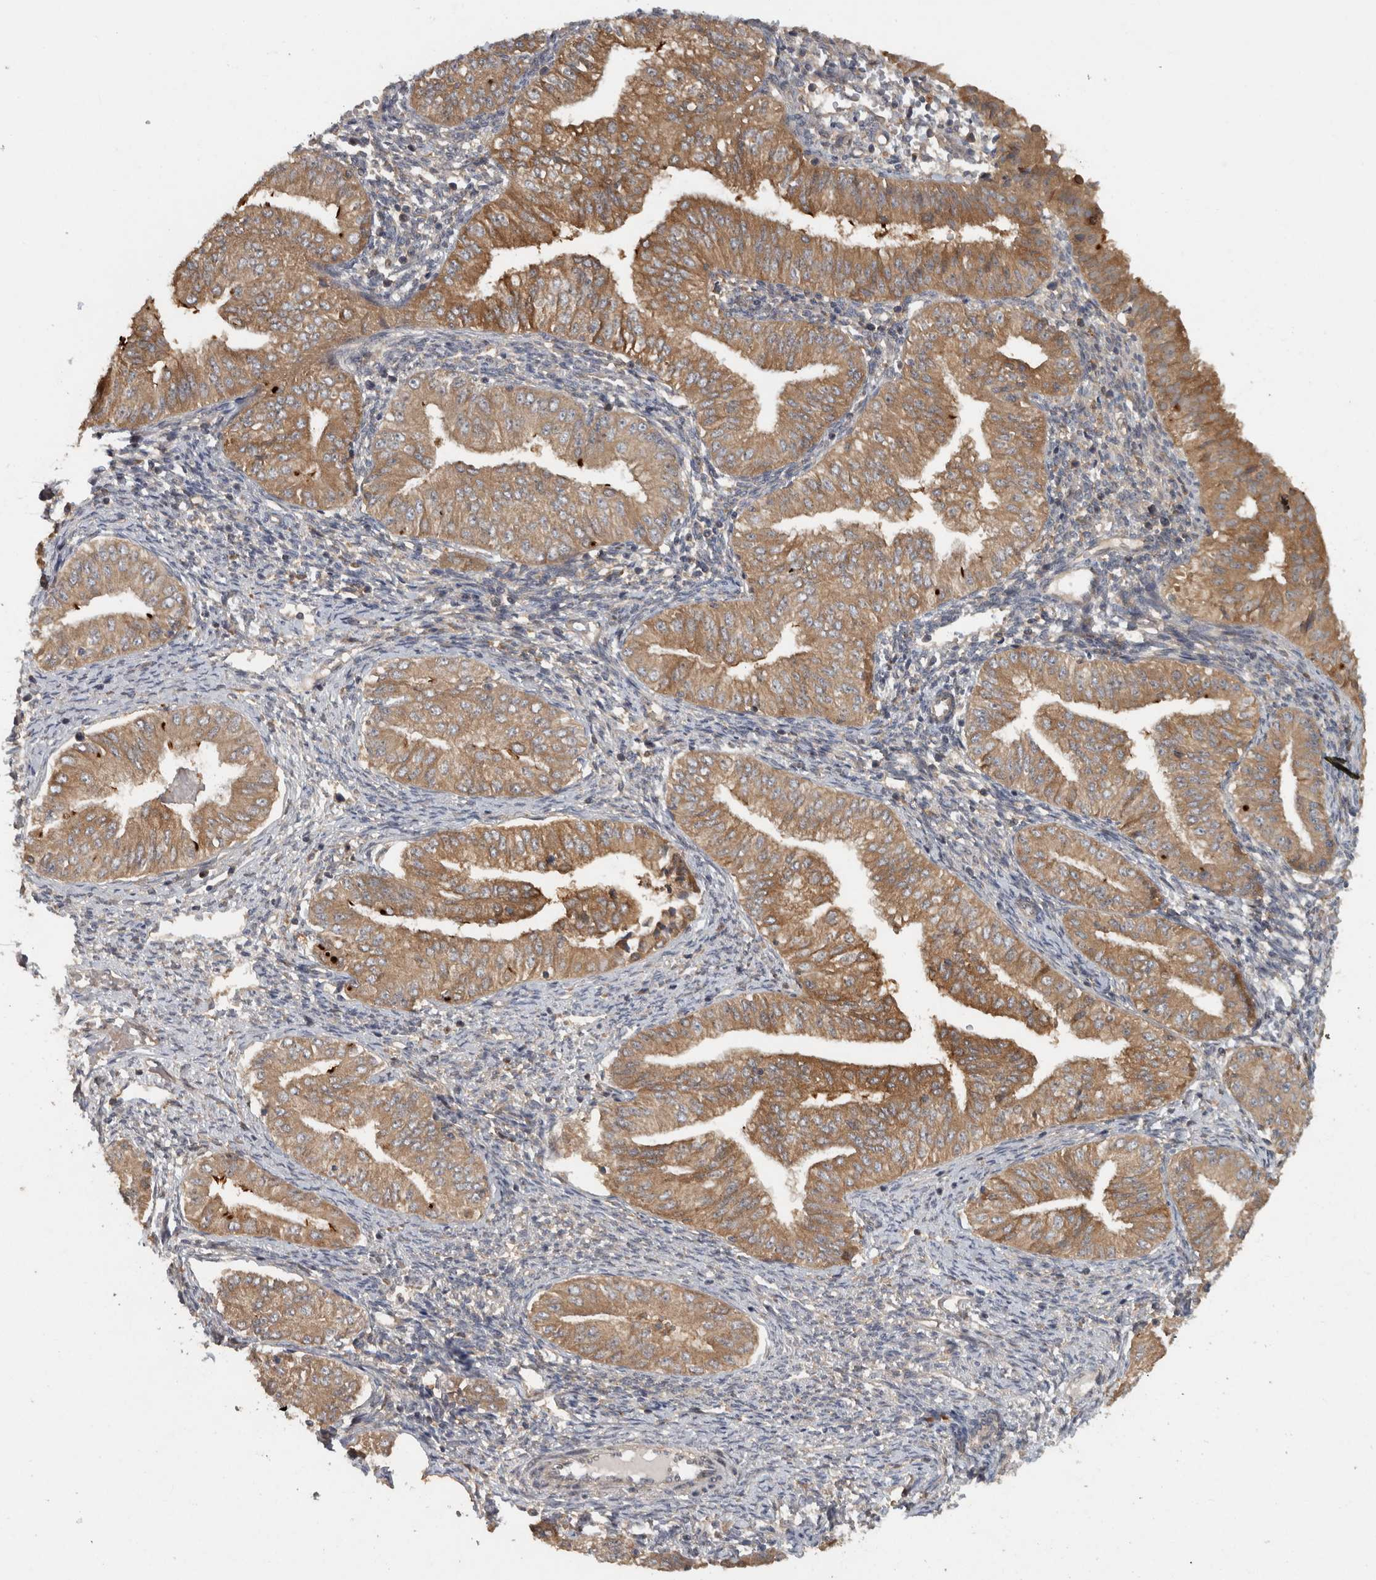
{"staining": {"intensity": "moderate", "quantity": ">75%", "location": "cytoplasmic/membranous"}, "tissue": "endometrial cancer", "cell_type": "Tumor cells", "image_type": "cancer", "snomed": [{"axis": "morphology", "description": "Normal tissue, NOS"}, {"axis": "morphology", "description": "Adenocarcinoma, NOS"}, {"axis": "topography", "description": "Endometrium"}], "caption": "Adenocarcinoma (endometrial) tissue shows moderate cytoplasmic/membranous positivity in approximately >75% of tumor cells", "gene": "VEPH1", "patient": {"sex": "female", "age": 53}}